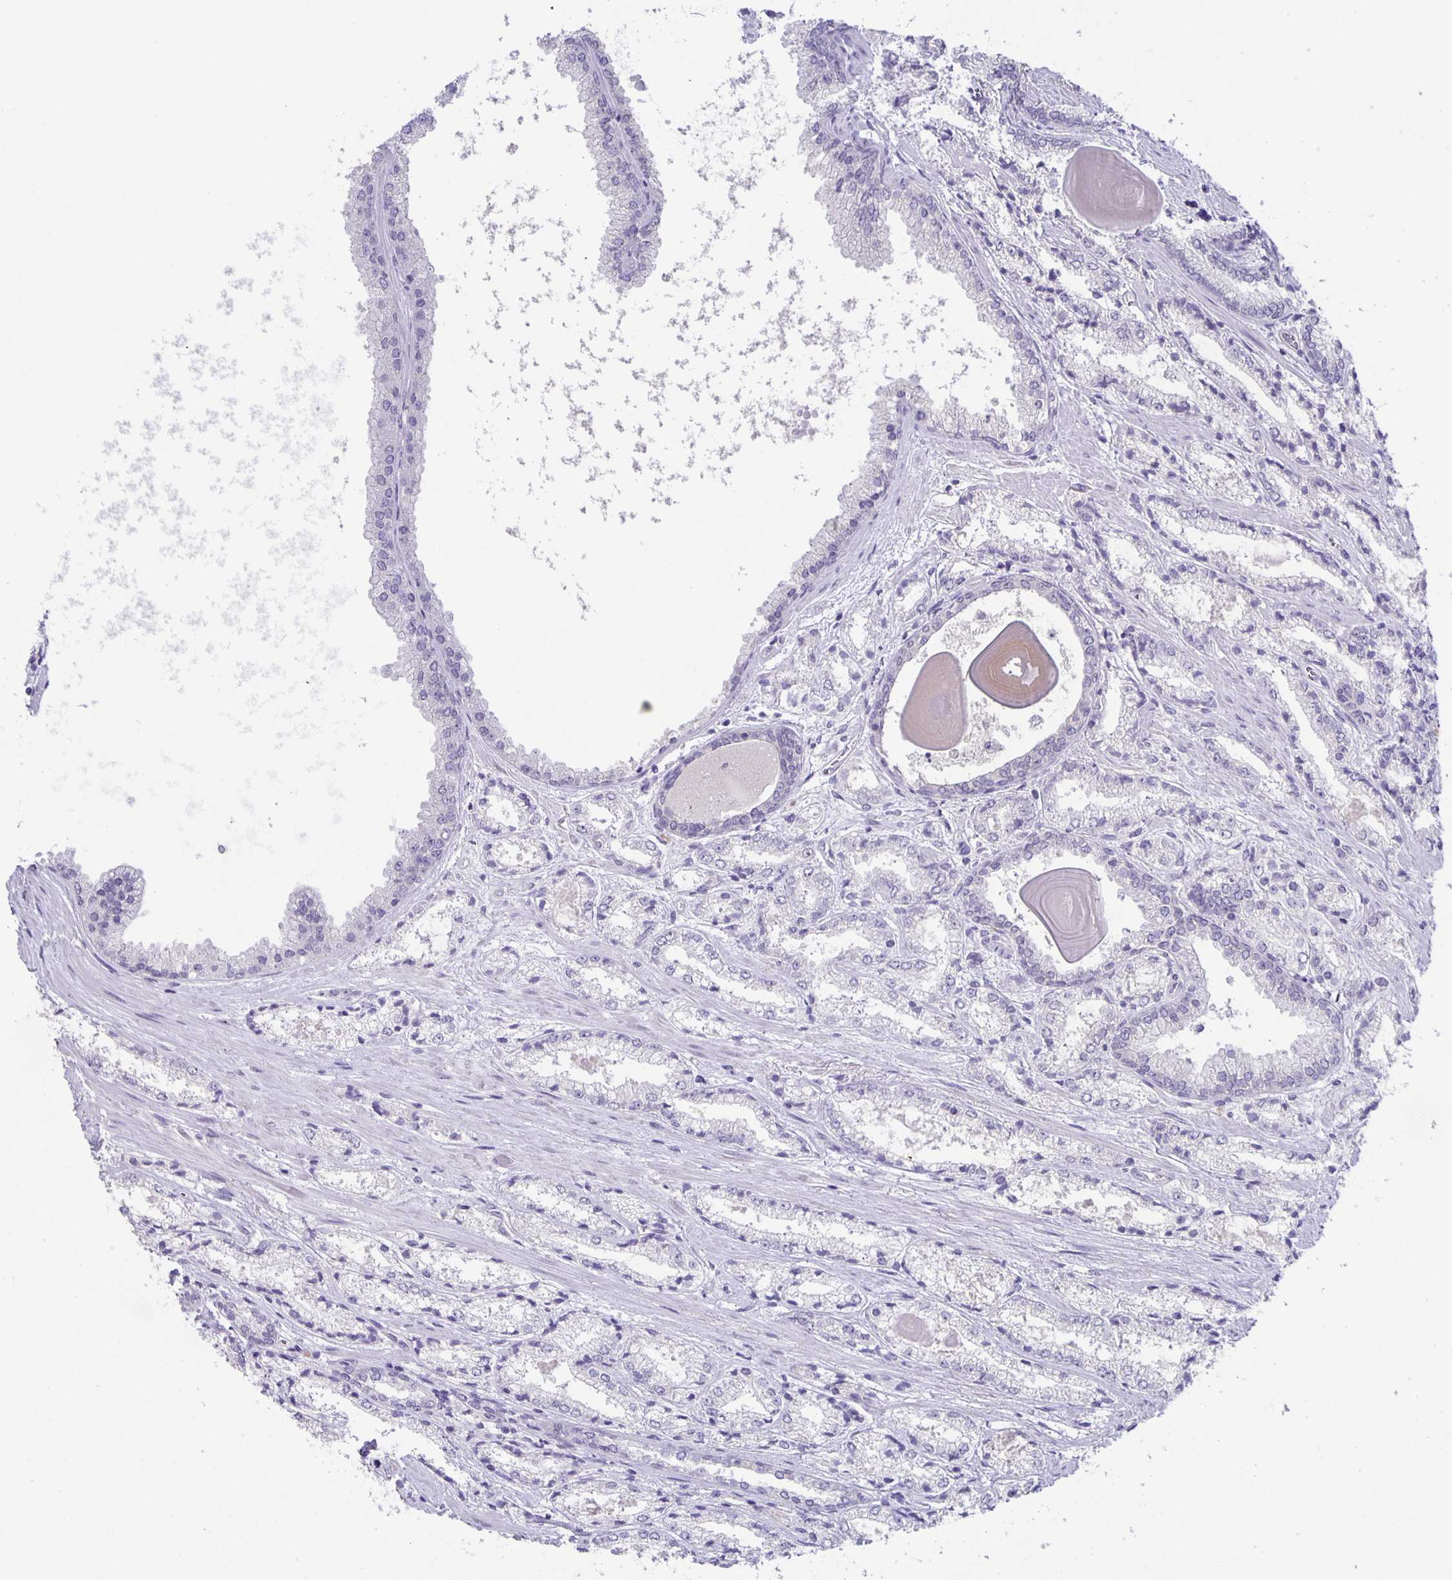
{"staining": {"intensity": "negative", "quantity": "none", "location": "none"}, "tissue": "prostate cancer", "cell_type": "Tumor cells", "image_type": "cancer", "snomed": [{"axis": "morphology", "description": "Adenocarcinoma, High grade"}, {"axis": "topography", "description": "Prostate"}], "caption": "This micrograph is of prostate cancer (high-grade adenocarcinoma) stained with immunohistochemistry to label a protein in brown with the nuclei are counter-stained blue. There is no staining in tumor cells.", "gene": "PTPN3", "patient": {"sex": "male", "age": 64}}